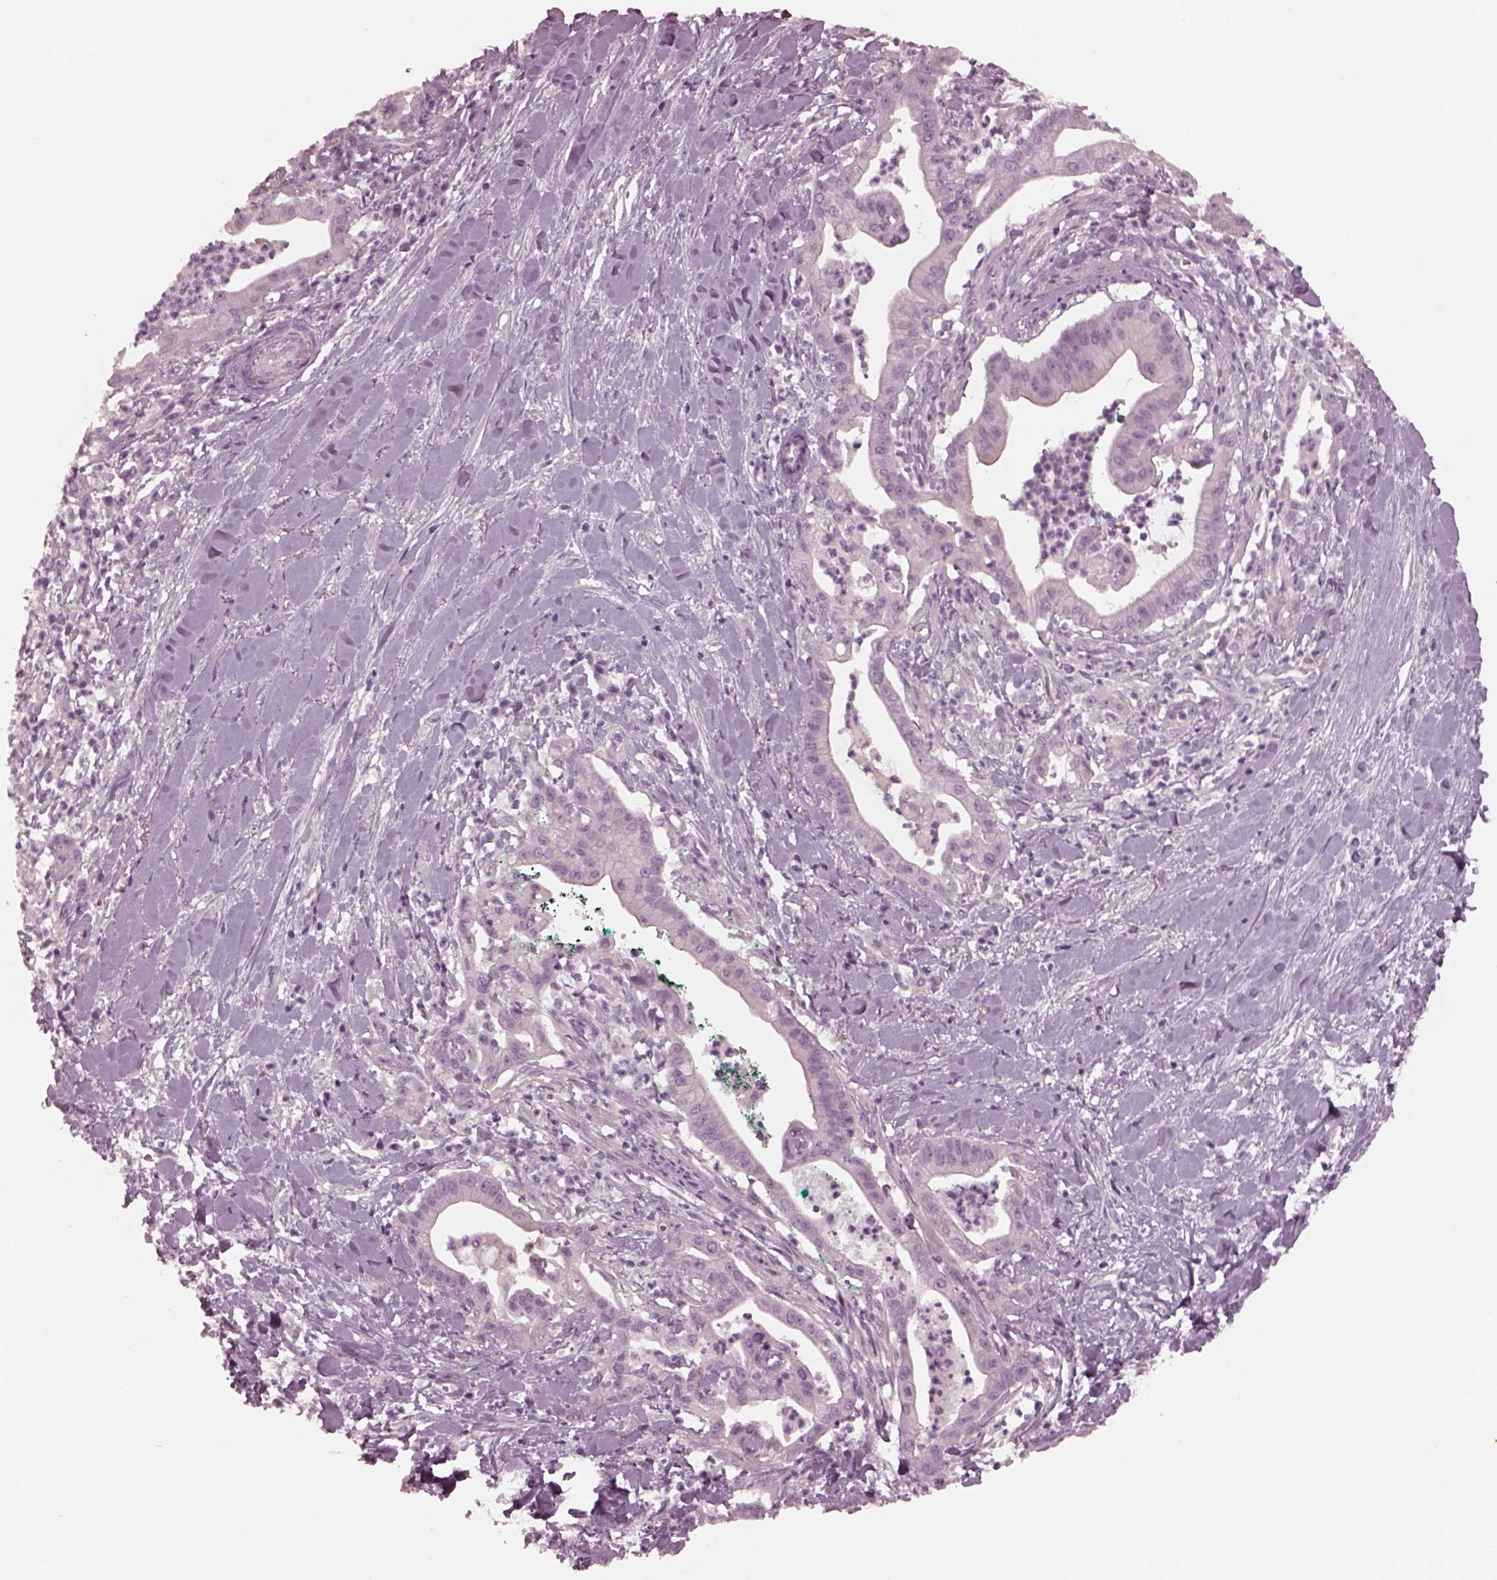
{"staining": {"intensity": "negative", "quantity": "none", "location": "none"}, "tissue": "pancreatic cancer", "cell_type": "Tumor cells", "image_type": "cancer", "snomed": [{"axis": "morphology", "description": "Normal tissue, NOS"}, {"axis": "morphology", "description": "Adenocarcinoma, NOS"}, {"axis": "topography", "description": "Lymph node"}, {"axis": "topography", "description": "Pancreas"}], "caption": "Immunohistochemistry of adenocarcinoma (pancreatic) demonstrates no staining in tumor cells. Nuclei are stained in blue.", "gene": "YY2", "patient": {"sex": "female", "age": 58}}